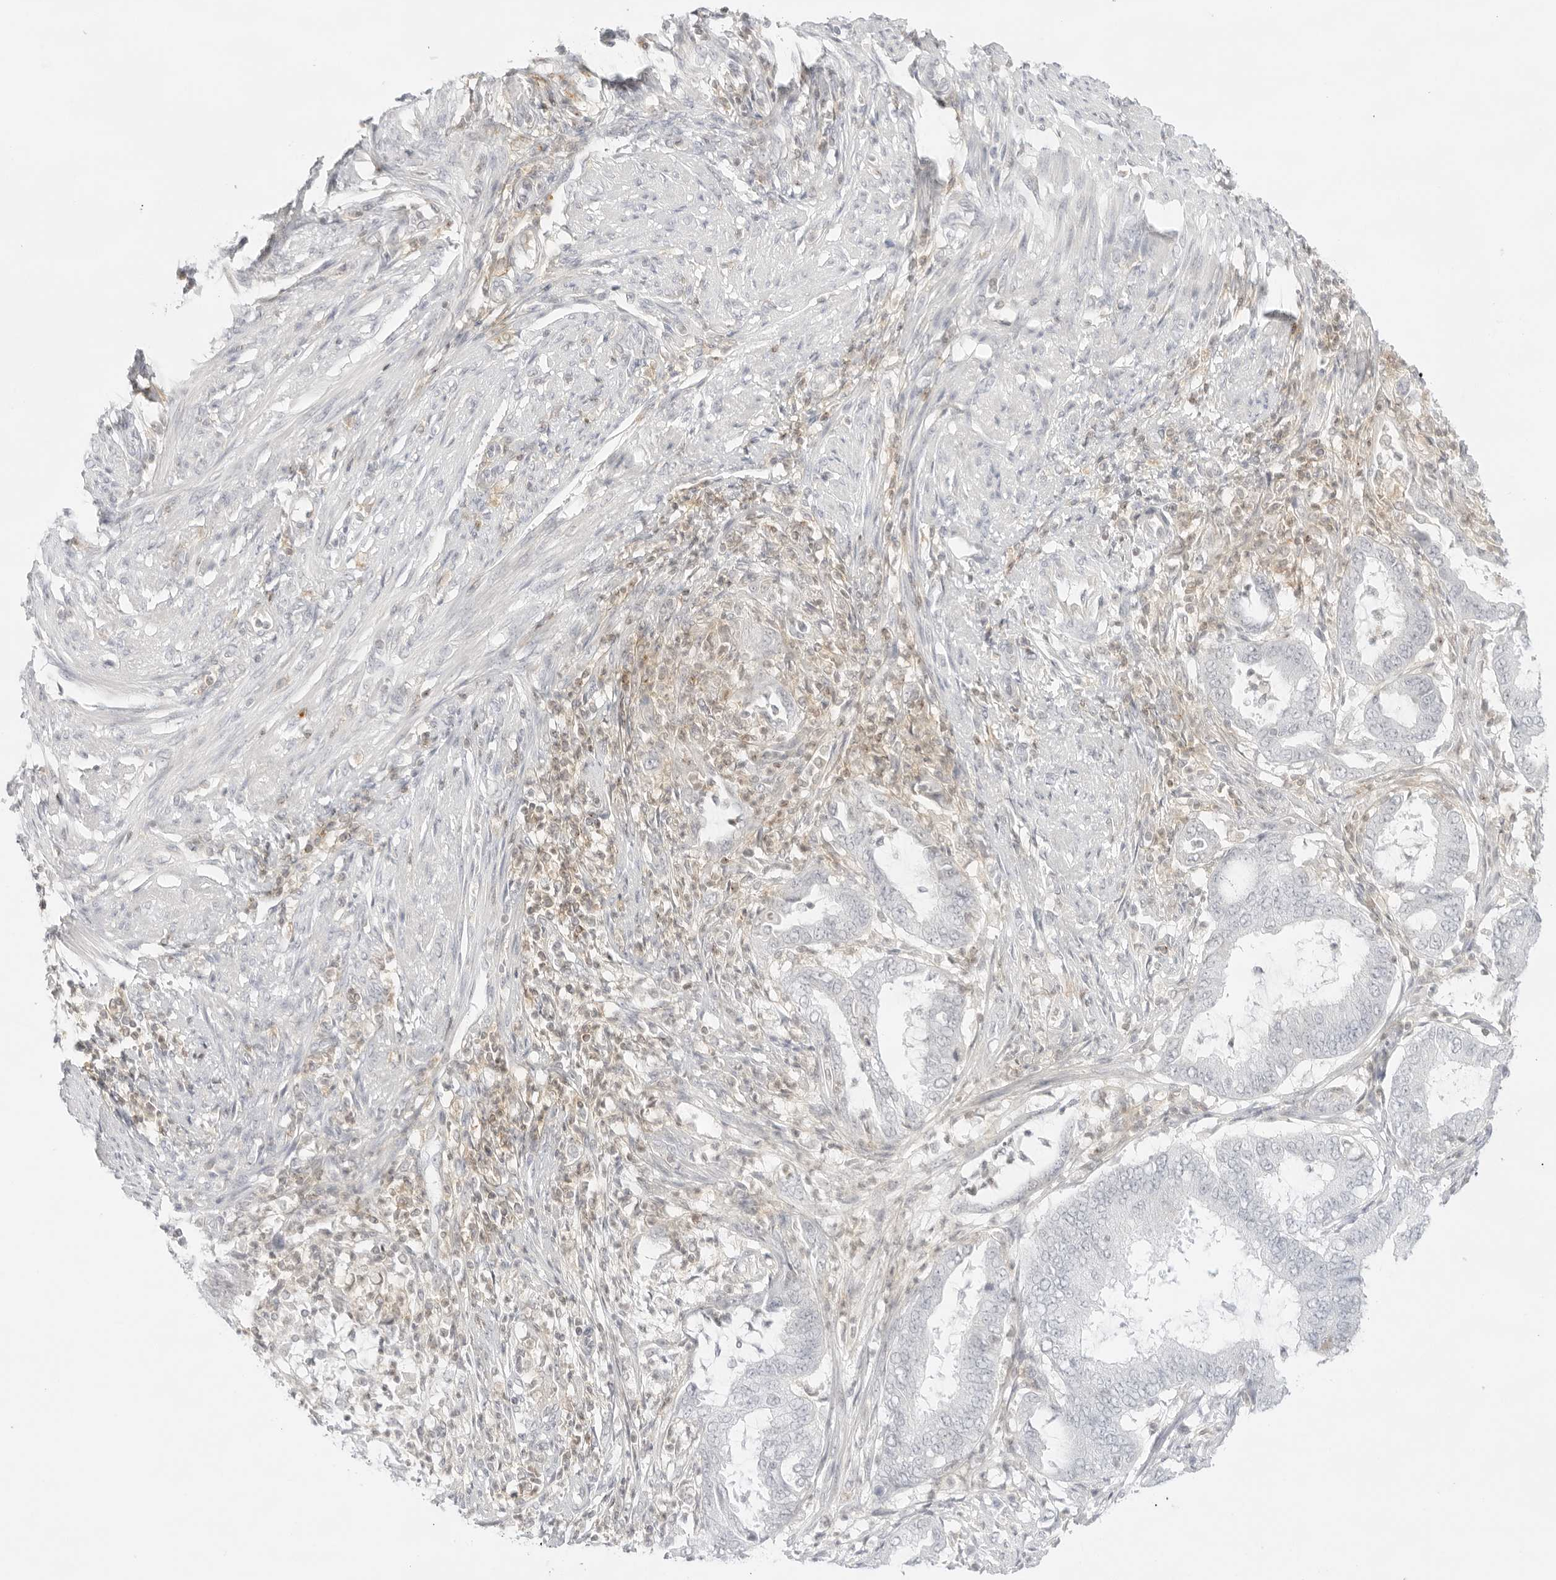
{"staining": {"intensity": "negative", "quantity": "none", "location": "none"}, "tissue": "endometrial cancer", "cell_type": "Tumor cells", "image_type": "cancer", "snomed": [{"axis": "morphology", "description": "Adenocarcinoma, NOS"}, {"axis": "topography", "description": "Endometrium"}], "caption": "The image demonstrates no staining of tumor cells in endometrial adenocarcinoma.", "gene": "TNFRSF14", "patient": {"sex": "female", "age": 51}}